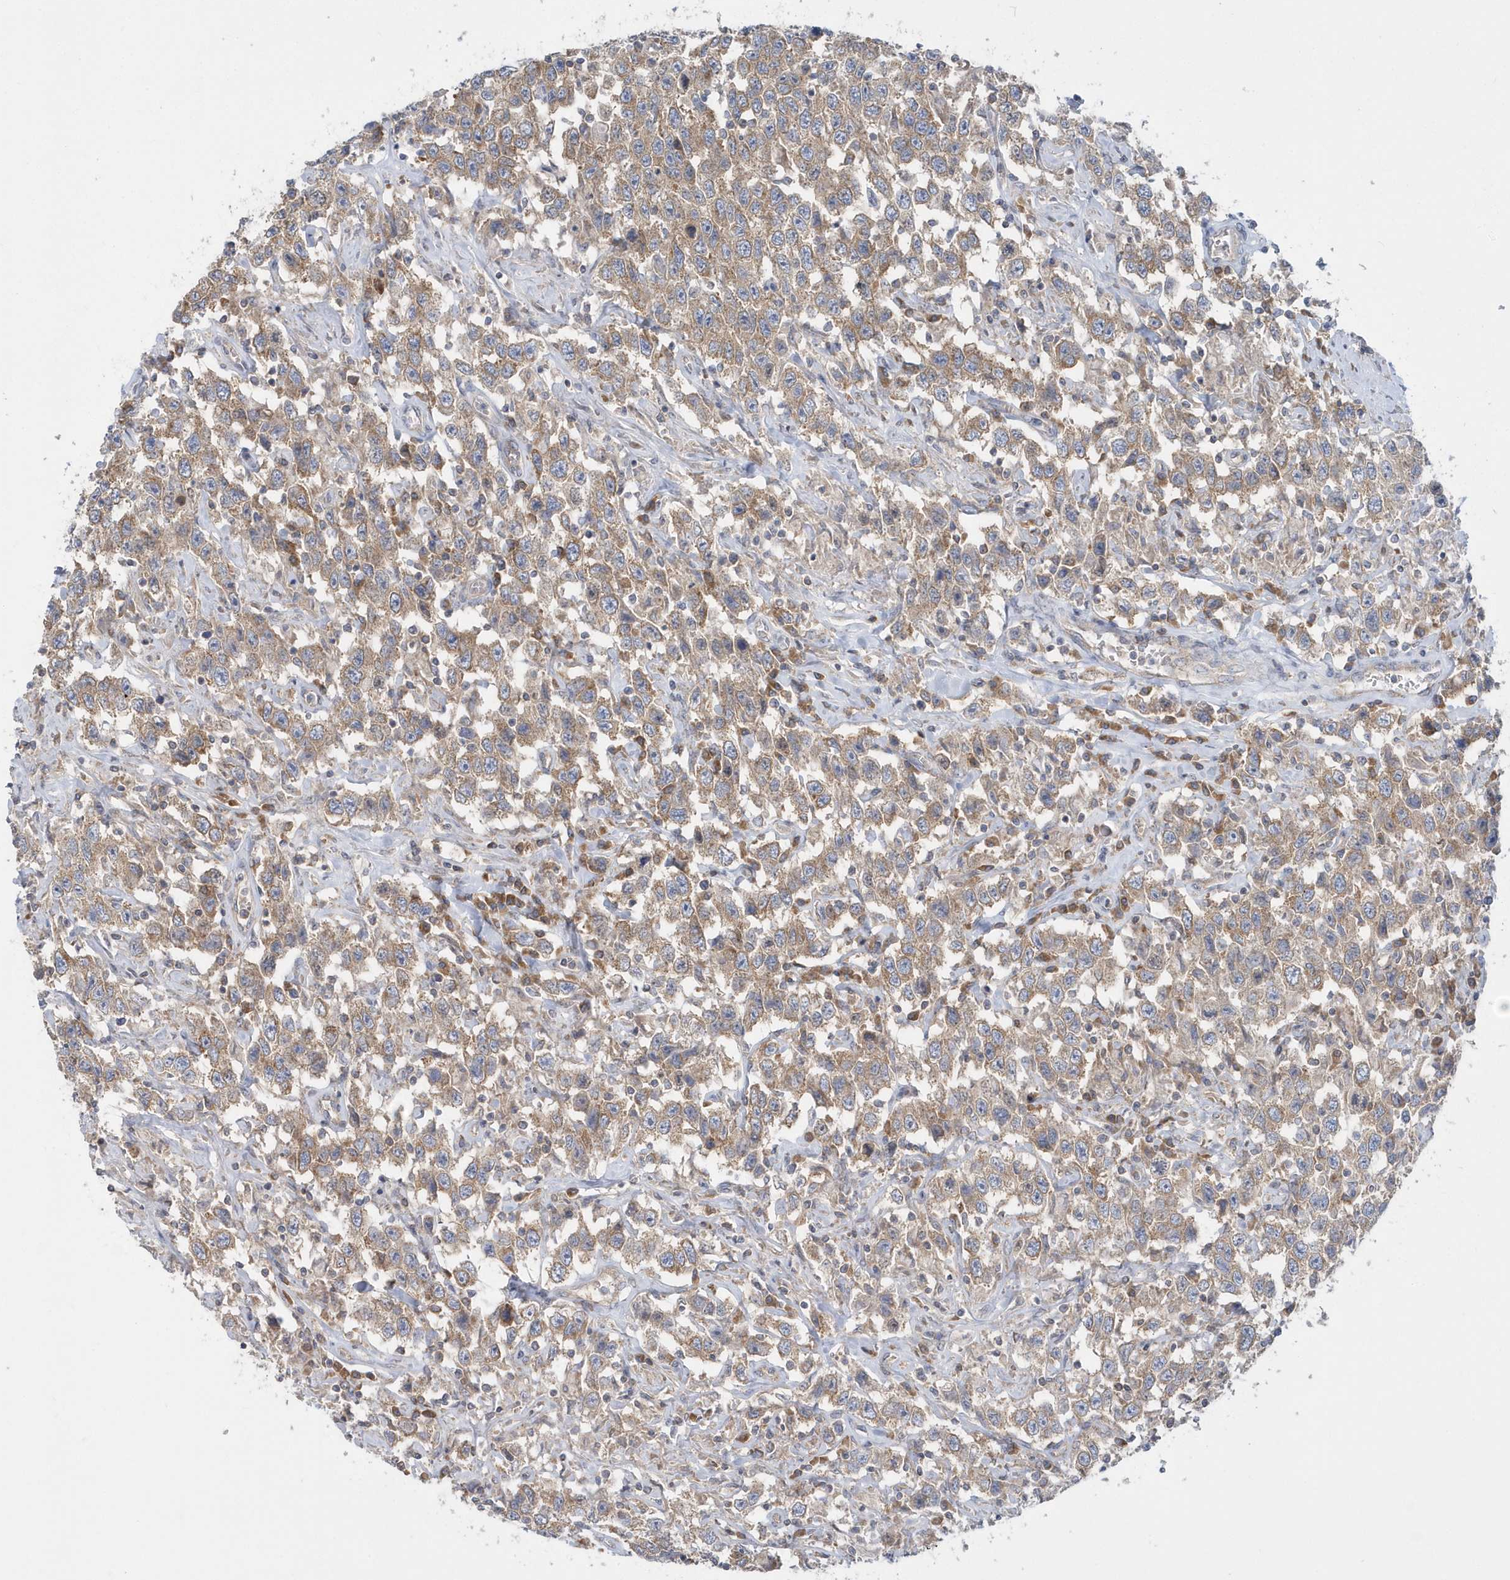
{"staining": {"intensity": "moderate", "quantity": ">75%", "location": "cytoplasmic/membranous"}, "tissue": "testis cancer", "cell_type": "Tumor cells", "image_type": "cancer", "snomed": [{"axis": "morphology", "description": "Seminoma, NOS"}, {"axis": "topography", "description": "Testis"}], "caption": "A brown stain shows moderate cytoplasmic/membranous expression of a protein in human testis seminoma tumor cells.", "gene": "EIF3C", "patient": {"sex": "male", "age": 41}}